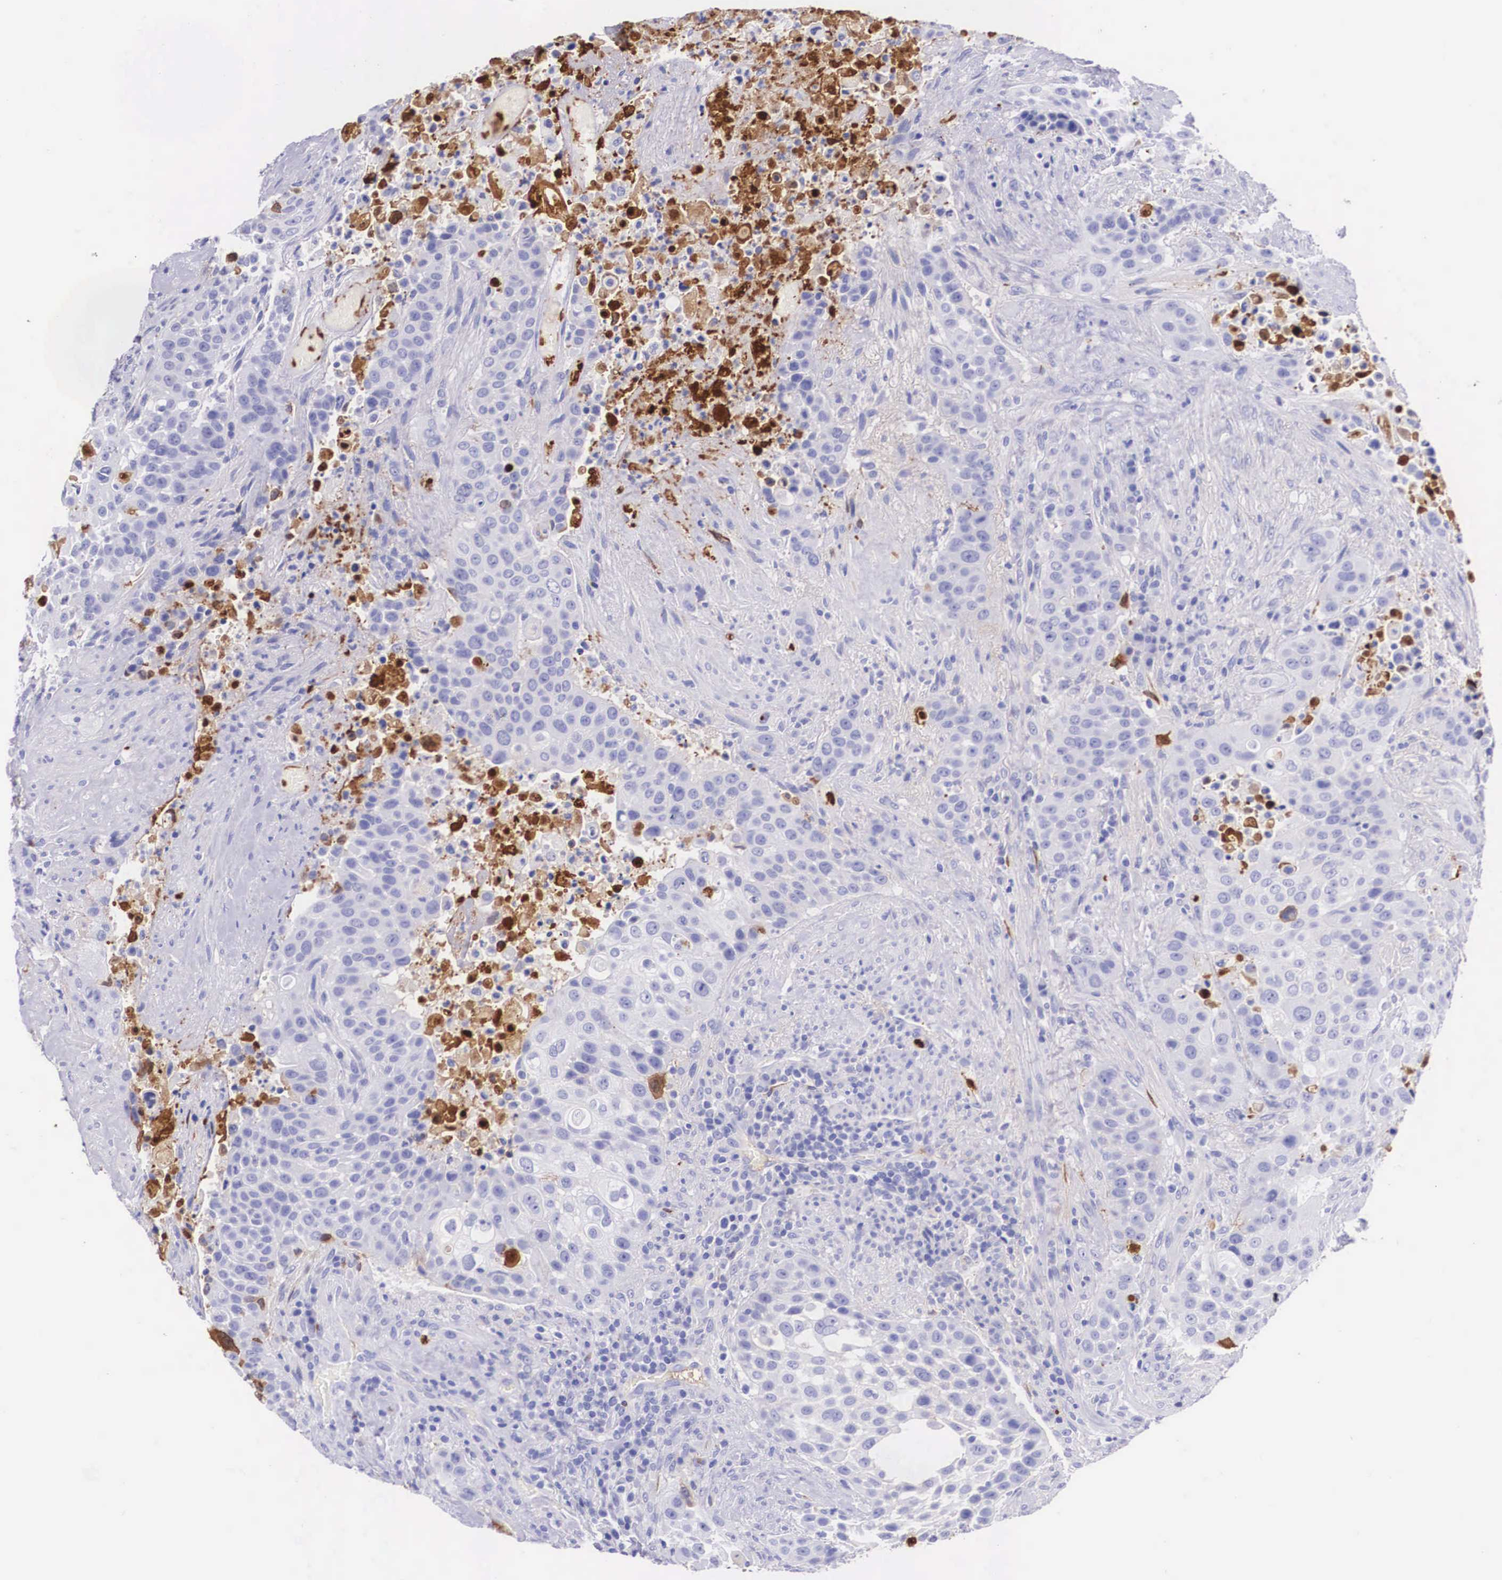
{"staining": {"intensity": "moderate", "quantity": "<25%", "location": "cytoplasmic/membranous"}, "tissue": "urothelial cancer", "cell_type": "Tumor cells", "image_type": "cancer", "snomed": [{"axis": "morphology", "description": "Urothelial carcinoma, High grade"}, {"axis": "topography", "description": "Urinary bladder"}], "caption": "Urothelial cancer stained for a protein displays moderate cytoplasmic/membranous positivity in tumor cells.", "gene": "PLG", "patient": {"sex": "male", "age": 74}}